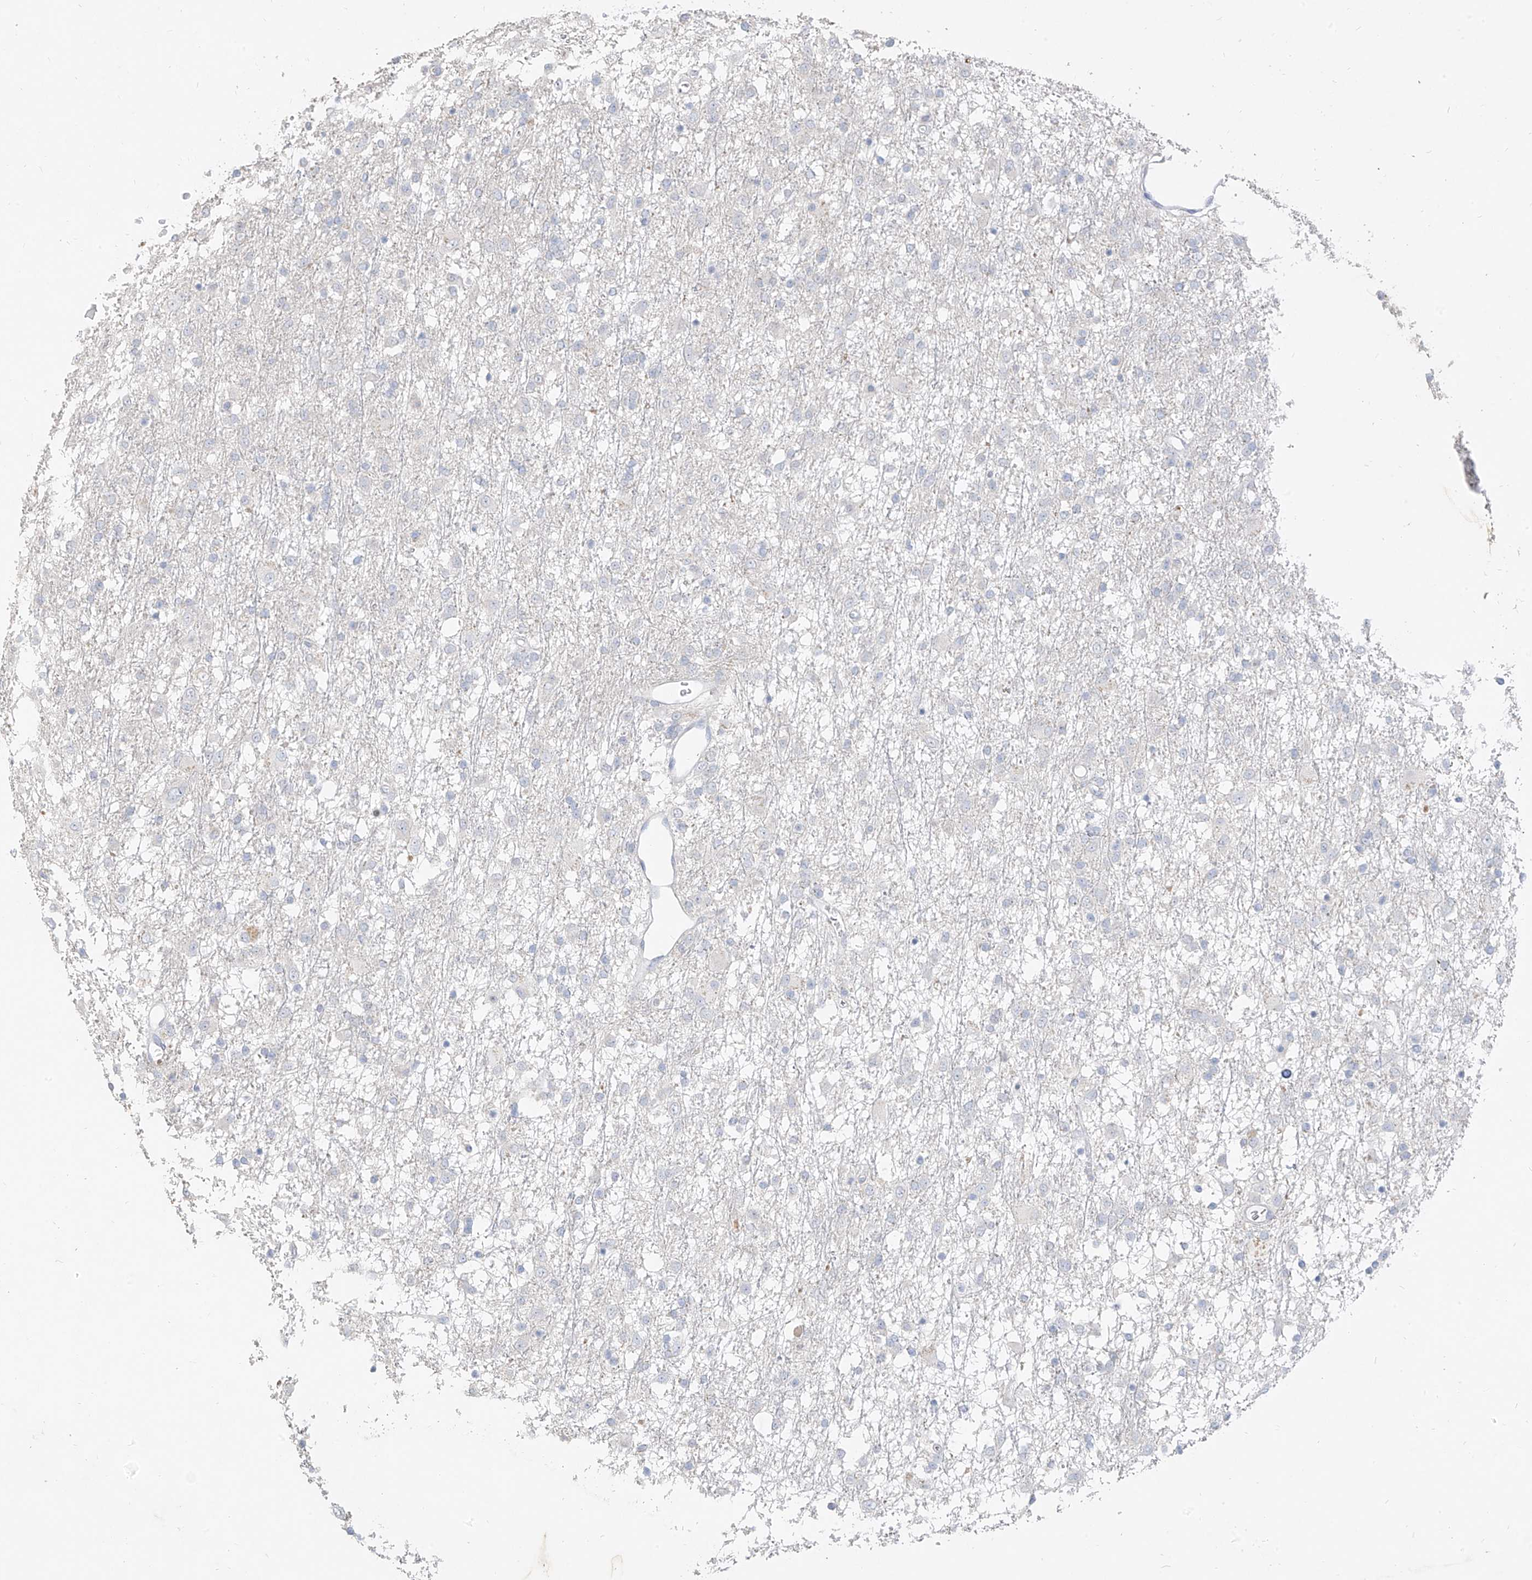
{"staining": {"intensity": "negative", "quantity": "none", "location": "none"}, "tissue": "glioma", "cell_type": "Tumor cells", "image_type": "cancer", "snomed": [{"axis": "morphology", "description": "Glioma, malignant, Low grade"}, {"axis": "topography", "description": "Brain"}], "caption": "Immunohistochemistry of glioma reveals no expression in tumor cells.", "gene": "ZZEF1", "patient": {"sex": "male", "age": 65}}